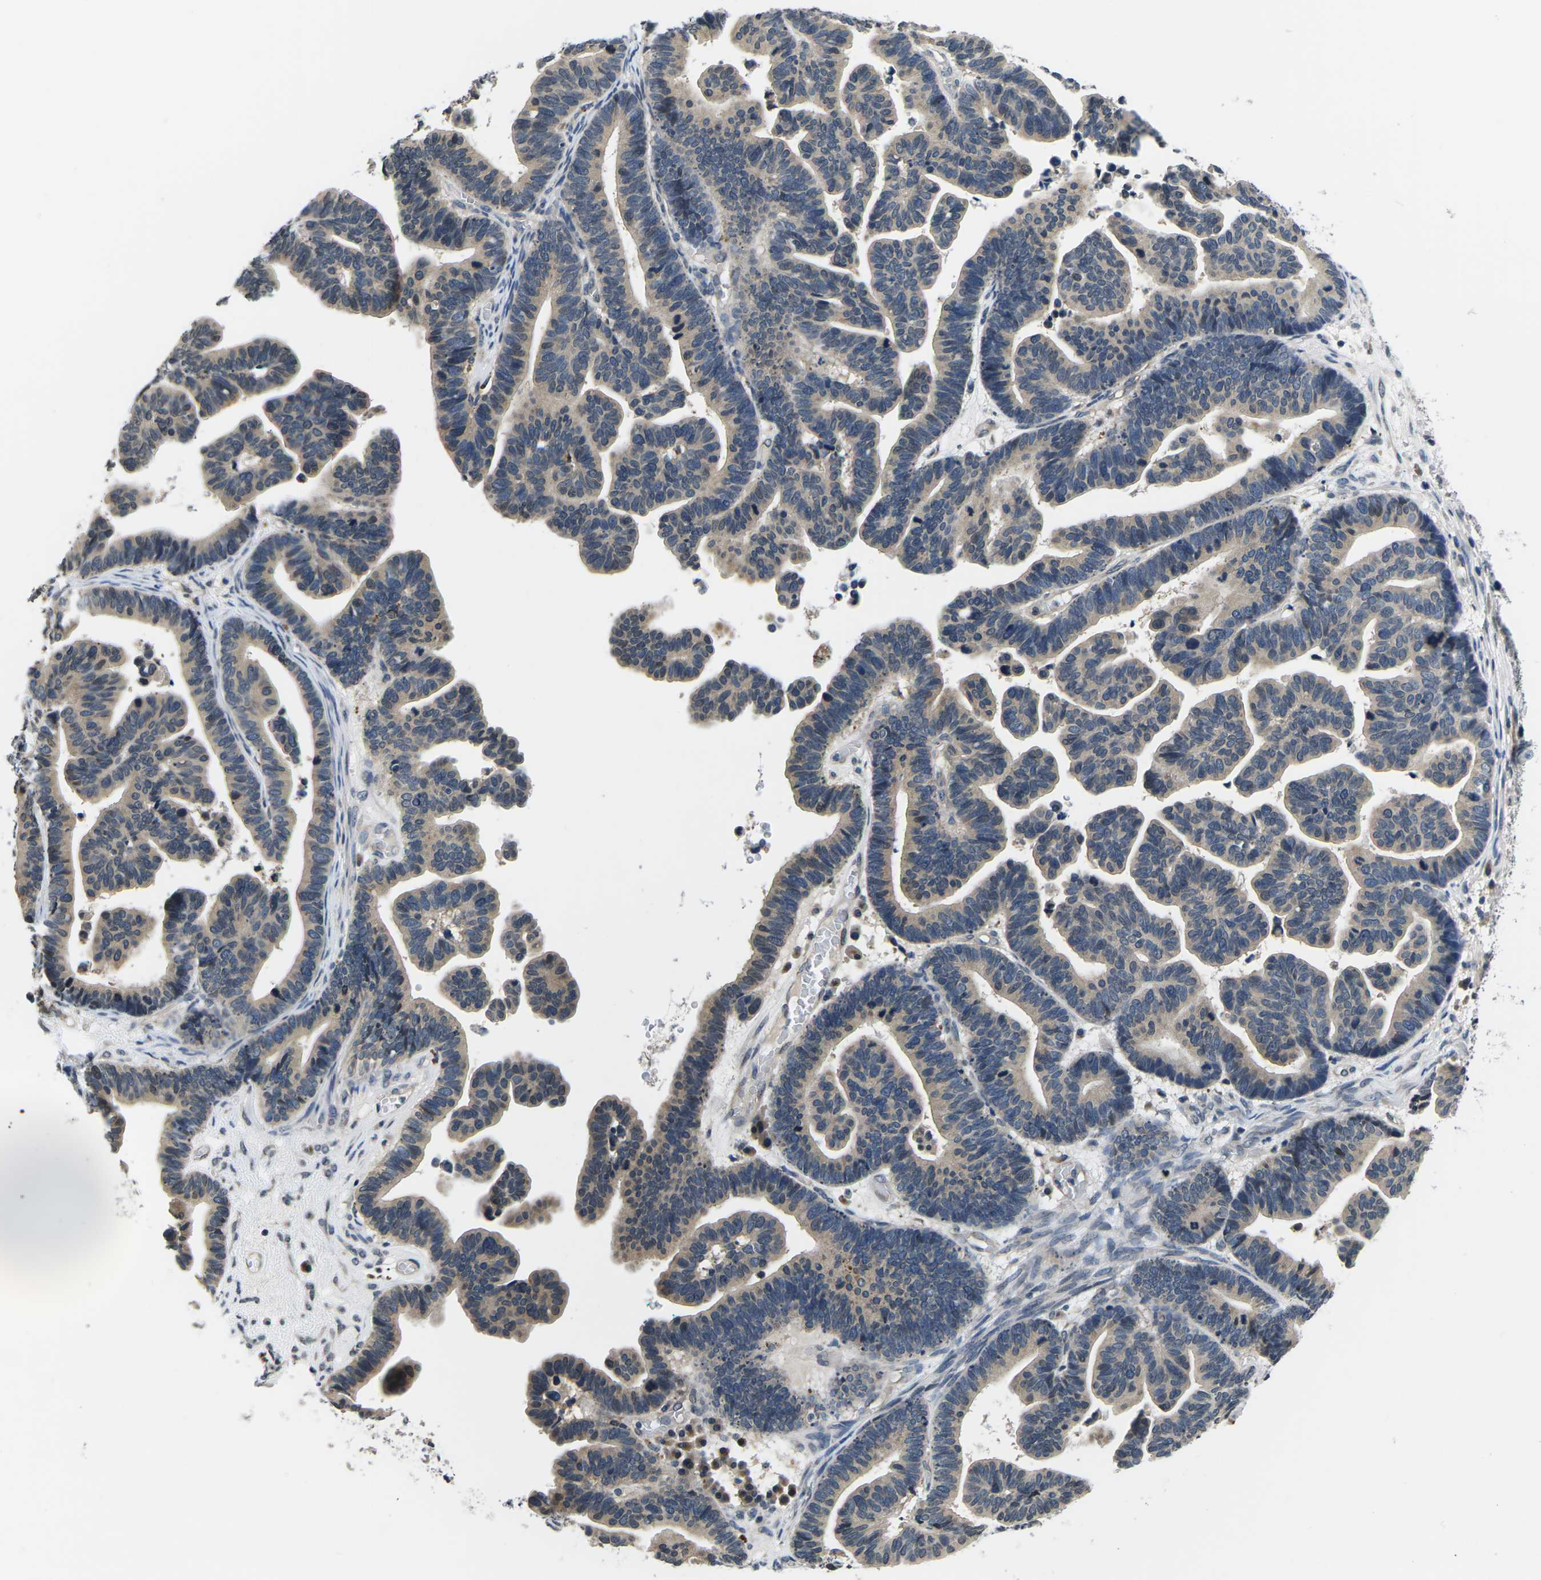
{"staining": {"intensity": "weak", "quantity": "25%-75%", "location": "cytoplasmic/membranous"}, "tissue": "ovarian cancer", "cell_type": "Tumor cells", "image_type": "cancer", "snomed": [{"axis": "morphology", "description": "Cystadenocarcinoma, serous, NOS"}, {"axis": "topography", "description": "Ovary"}], "caption": "The image displays staining of ovarian serous cystadenocarcinoma, revealing weak cytoplasmic/membranous protein staining (brown color) within tumor cells.", "gene": "SNX10", "patient": {"sex": "female", "age": 56}}